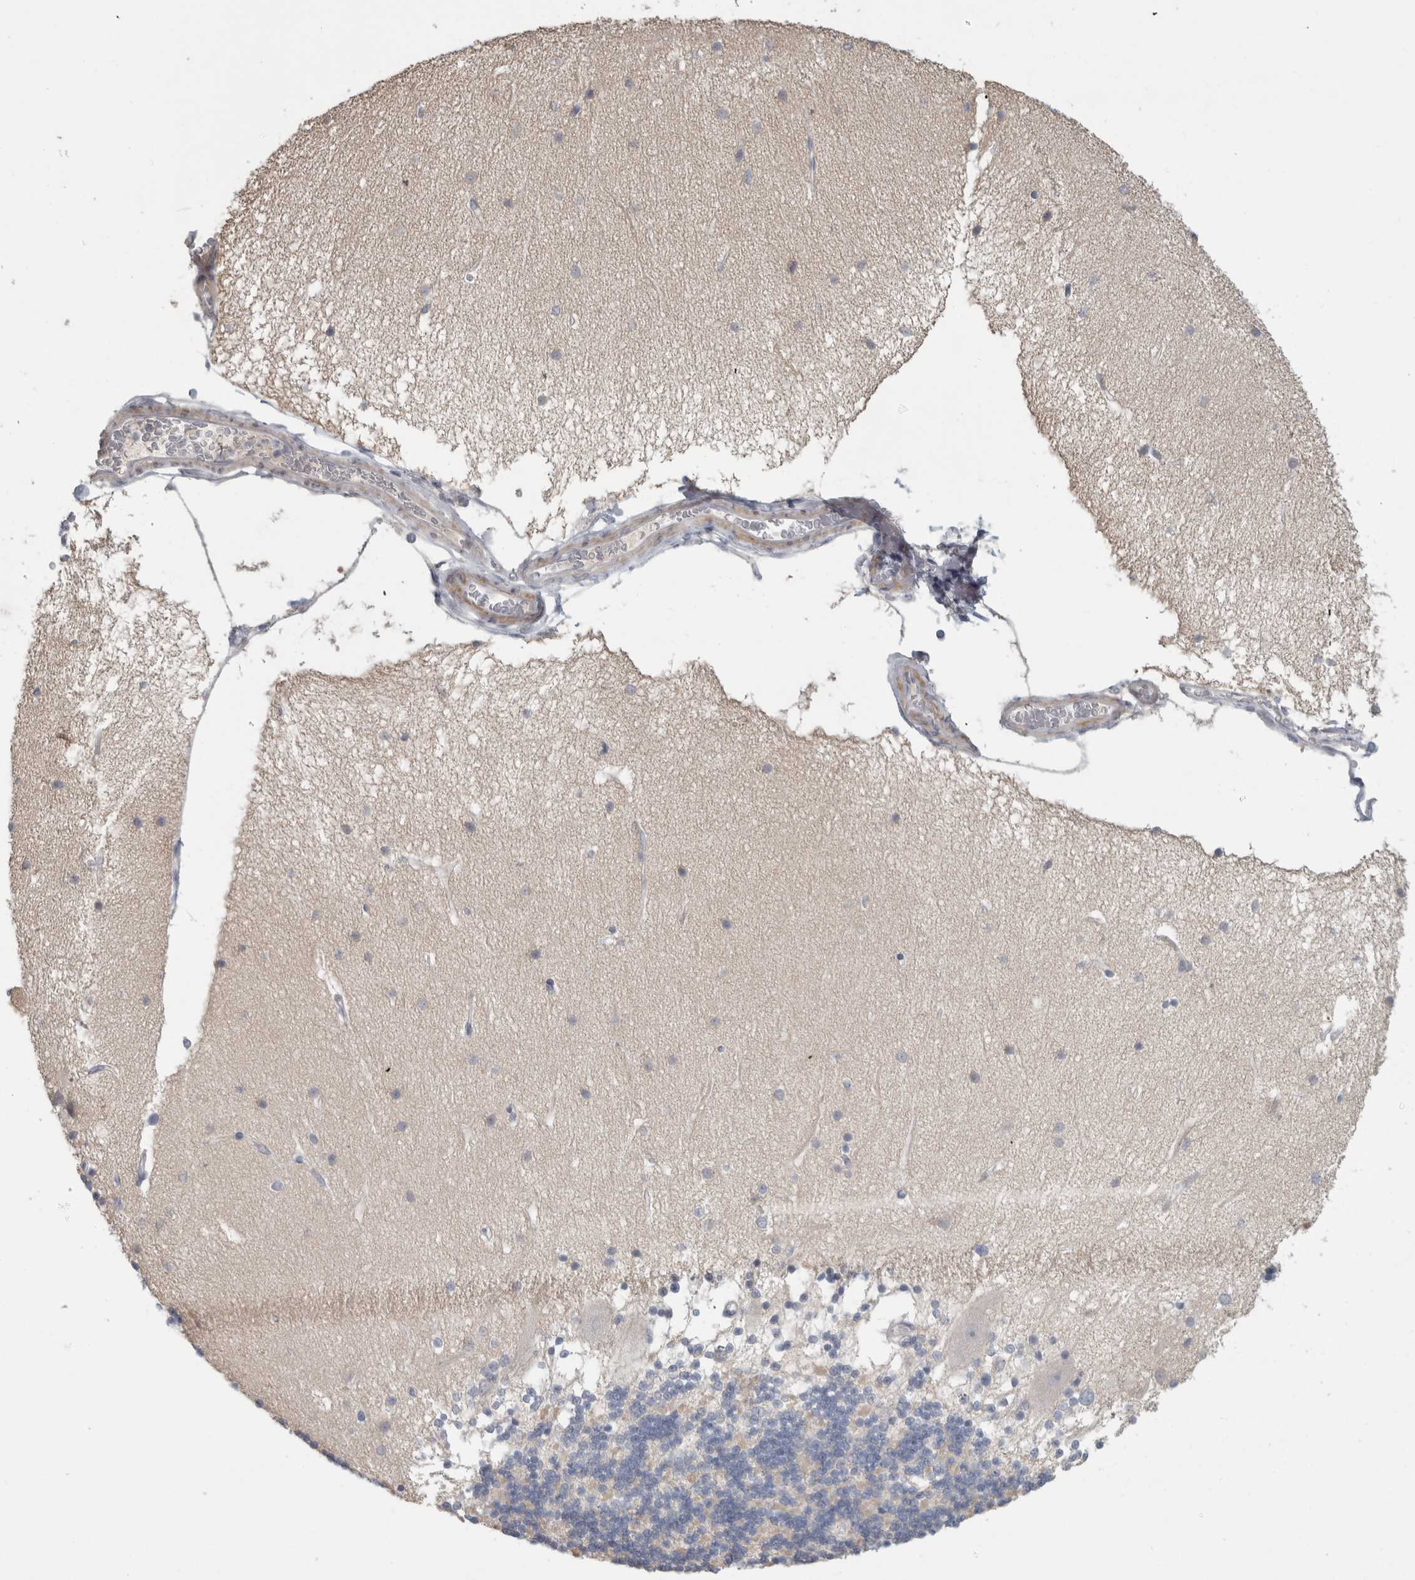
{"staining": {"intensity": "negative", "quantity": "none", "location": "none"}, "tissue": "cerebellum", "cell_type": "Cells in granular layer", "image_type": "normal", "snomed": [{"axis": "morphology", "description": "Normal tissue, NOS"}, {"axis": "topography", "description": "Cerebellum"}], "caption": "A histopathology image of cerebellum stained for a protein exhibits no brown staining in cells in granular layer. (Brightfield microscopy of DAB IHC at high magnification).", "gene": "ADAM2", "patient": {"sex": "female", "age": 54}}